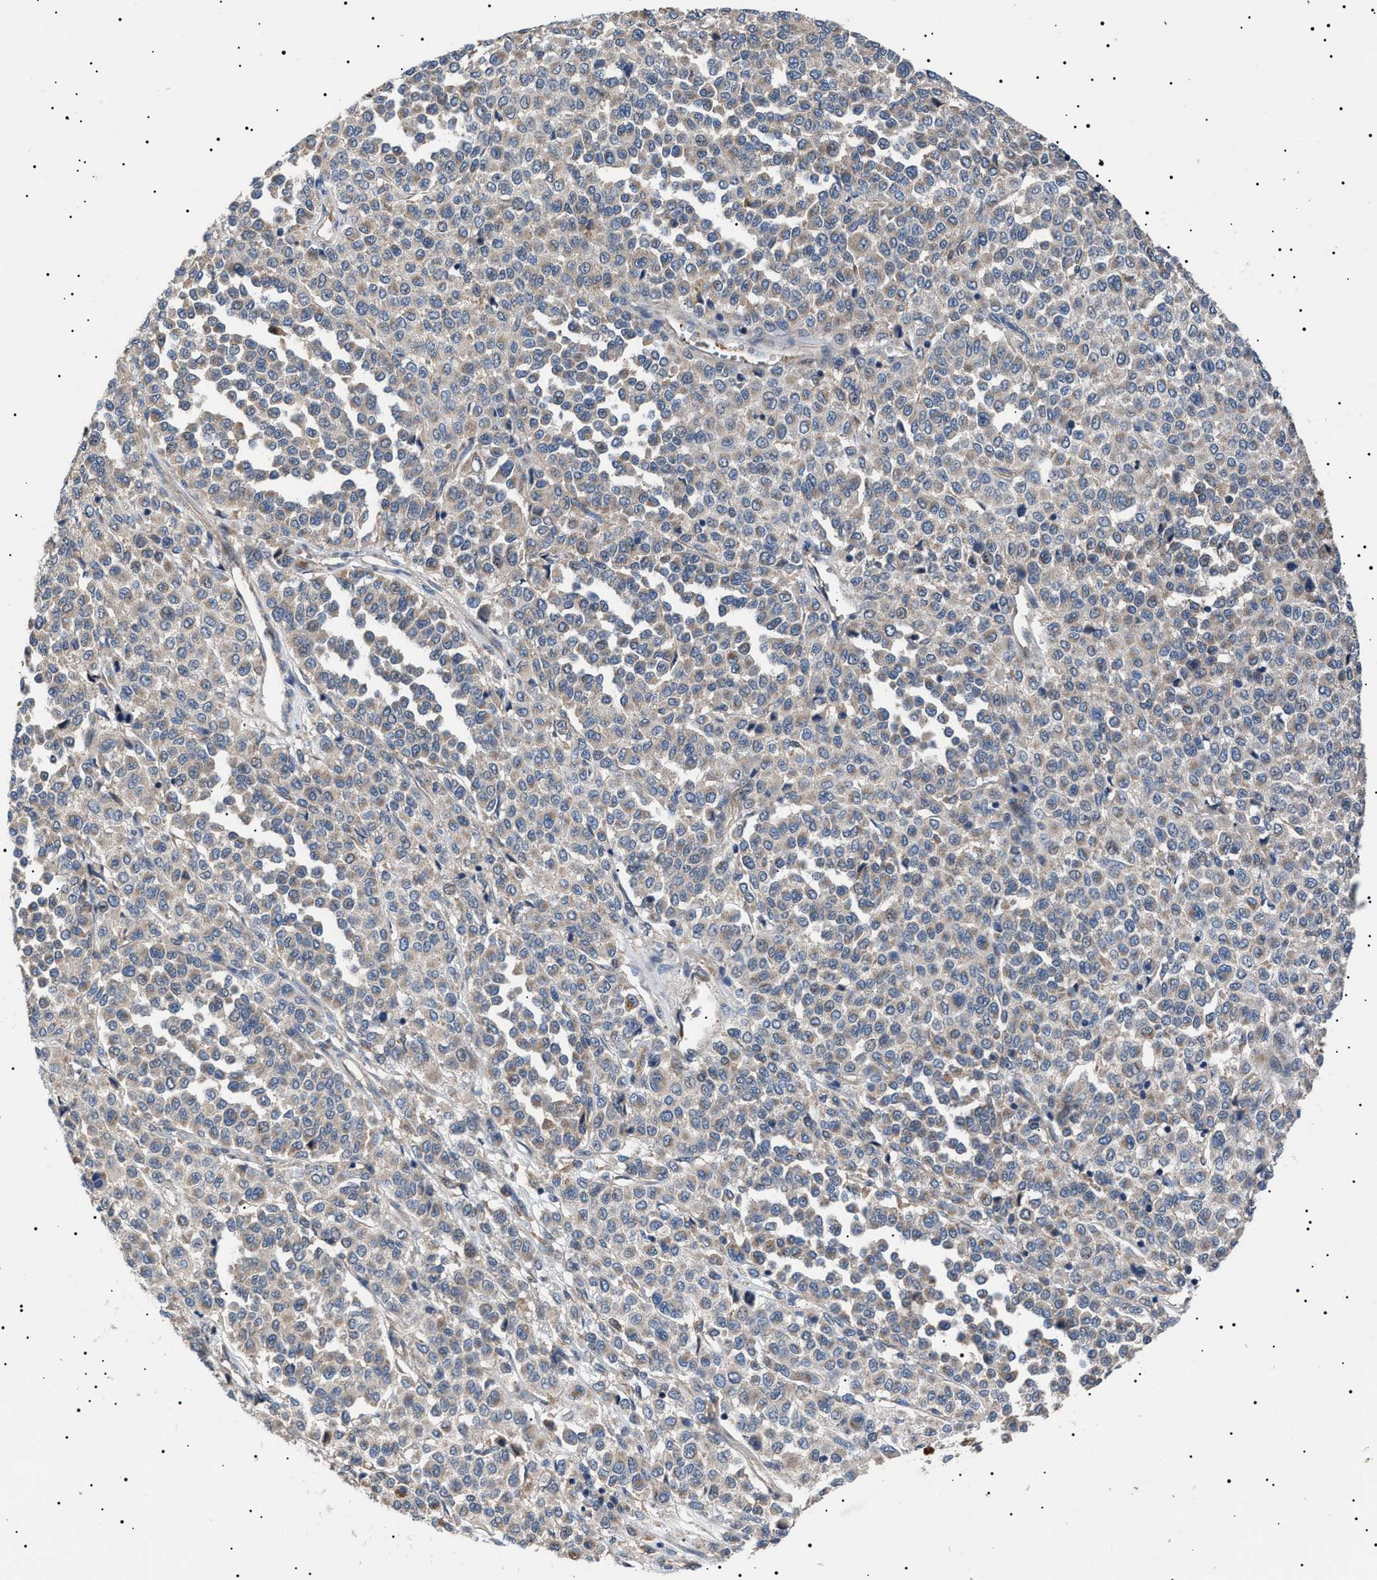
{"staining": {"intensity": "weak", "quantity": "<25%", "location": "cytoplasmic/membranous"}, "tissue": "melanoma", "cell_type": "Tumor cells", "image_type": "cancer", "snomed": [{"axis": "morphology", "description": "Malignant melanoma, Metastatic site"}, {"axis": "topography", "description": "Pancreas"}], "caption": "IHC image of melanoma stained for a protein (brown), which reveals no positivity in tumor cells.", "gene": "PTRH1", "patient": {"sex": "female", "age": 30}}